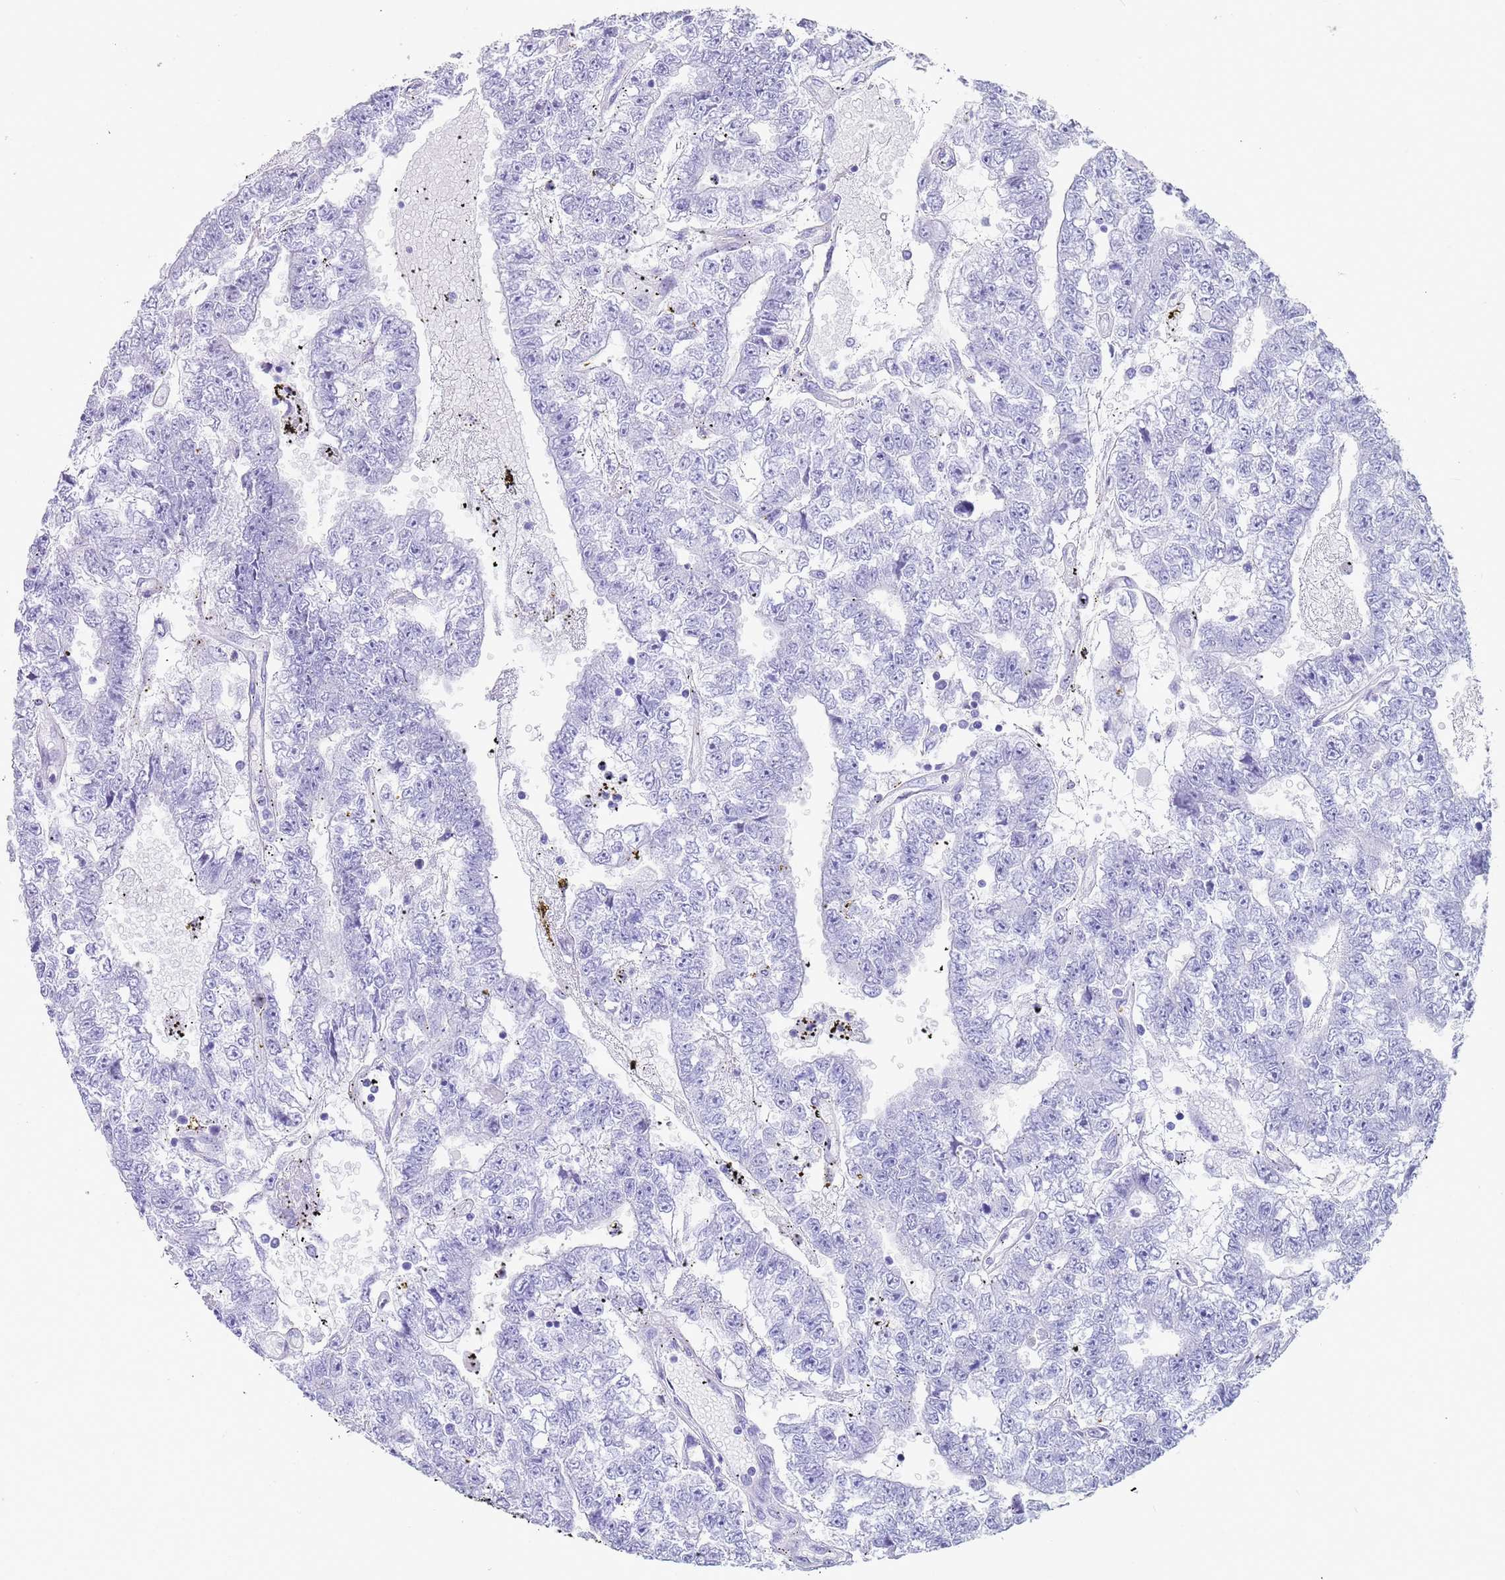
{"staining": {"intensity": "negative", "quantity": "none", "location": "none"}, "tissue": "testis cancer", "cell_type": "Tumor cells", "image_type": "cancer", "snomed": [{"axis": "morphology", "description": "Carcinoma, Embryonal, NOS"}, {"axis": "topography", "description": "Testis"}], "caption": "The image shows no staining of tumor cells in testis embryonal carcinoma. Nuclei are stained in blue.", "gene": "CPXM2", "patient": {"sex": "male", "age": 25}}